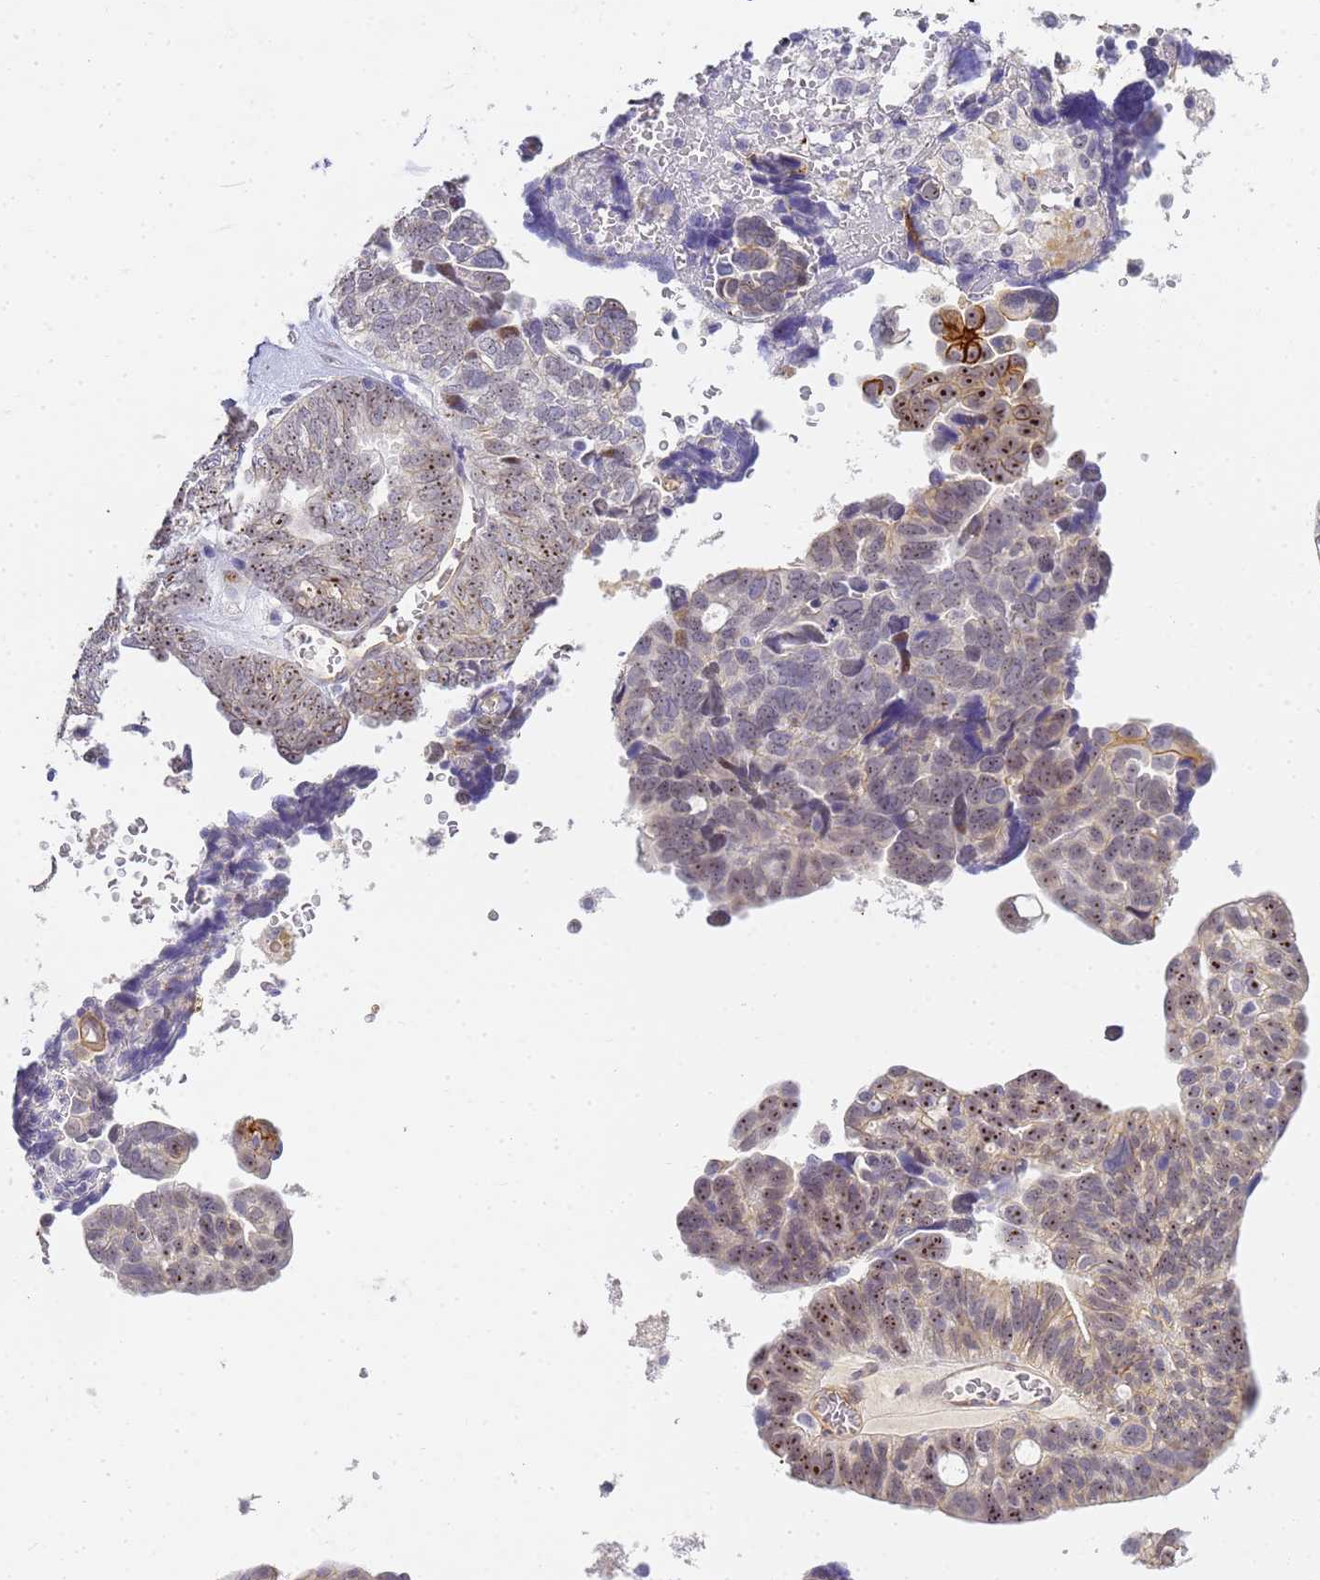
{"staining": {"intensity": "moderate", "quantity": "25%-75%", "location": "nuclear"}, "tissue": "ovarian cancer", "cell_type": "Tumor cells", "image_type": "cancer", "snomed": [{"axis": "morphology", "description": "Cystadenocarcinoma, serous, NOS"}, {"axis": "topography", "description": "Ovary"}], "caption": "Human serous cystadenocarcinoma (ovarian) stained with a brown dye reveals moderate nuclear positive positivity in approximately 25%-75% of tumor cells.", "gene": "GON4L", "patient": {"sex": "female", "age": 79}}